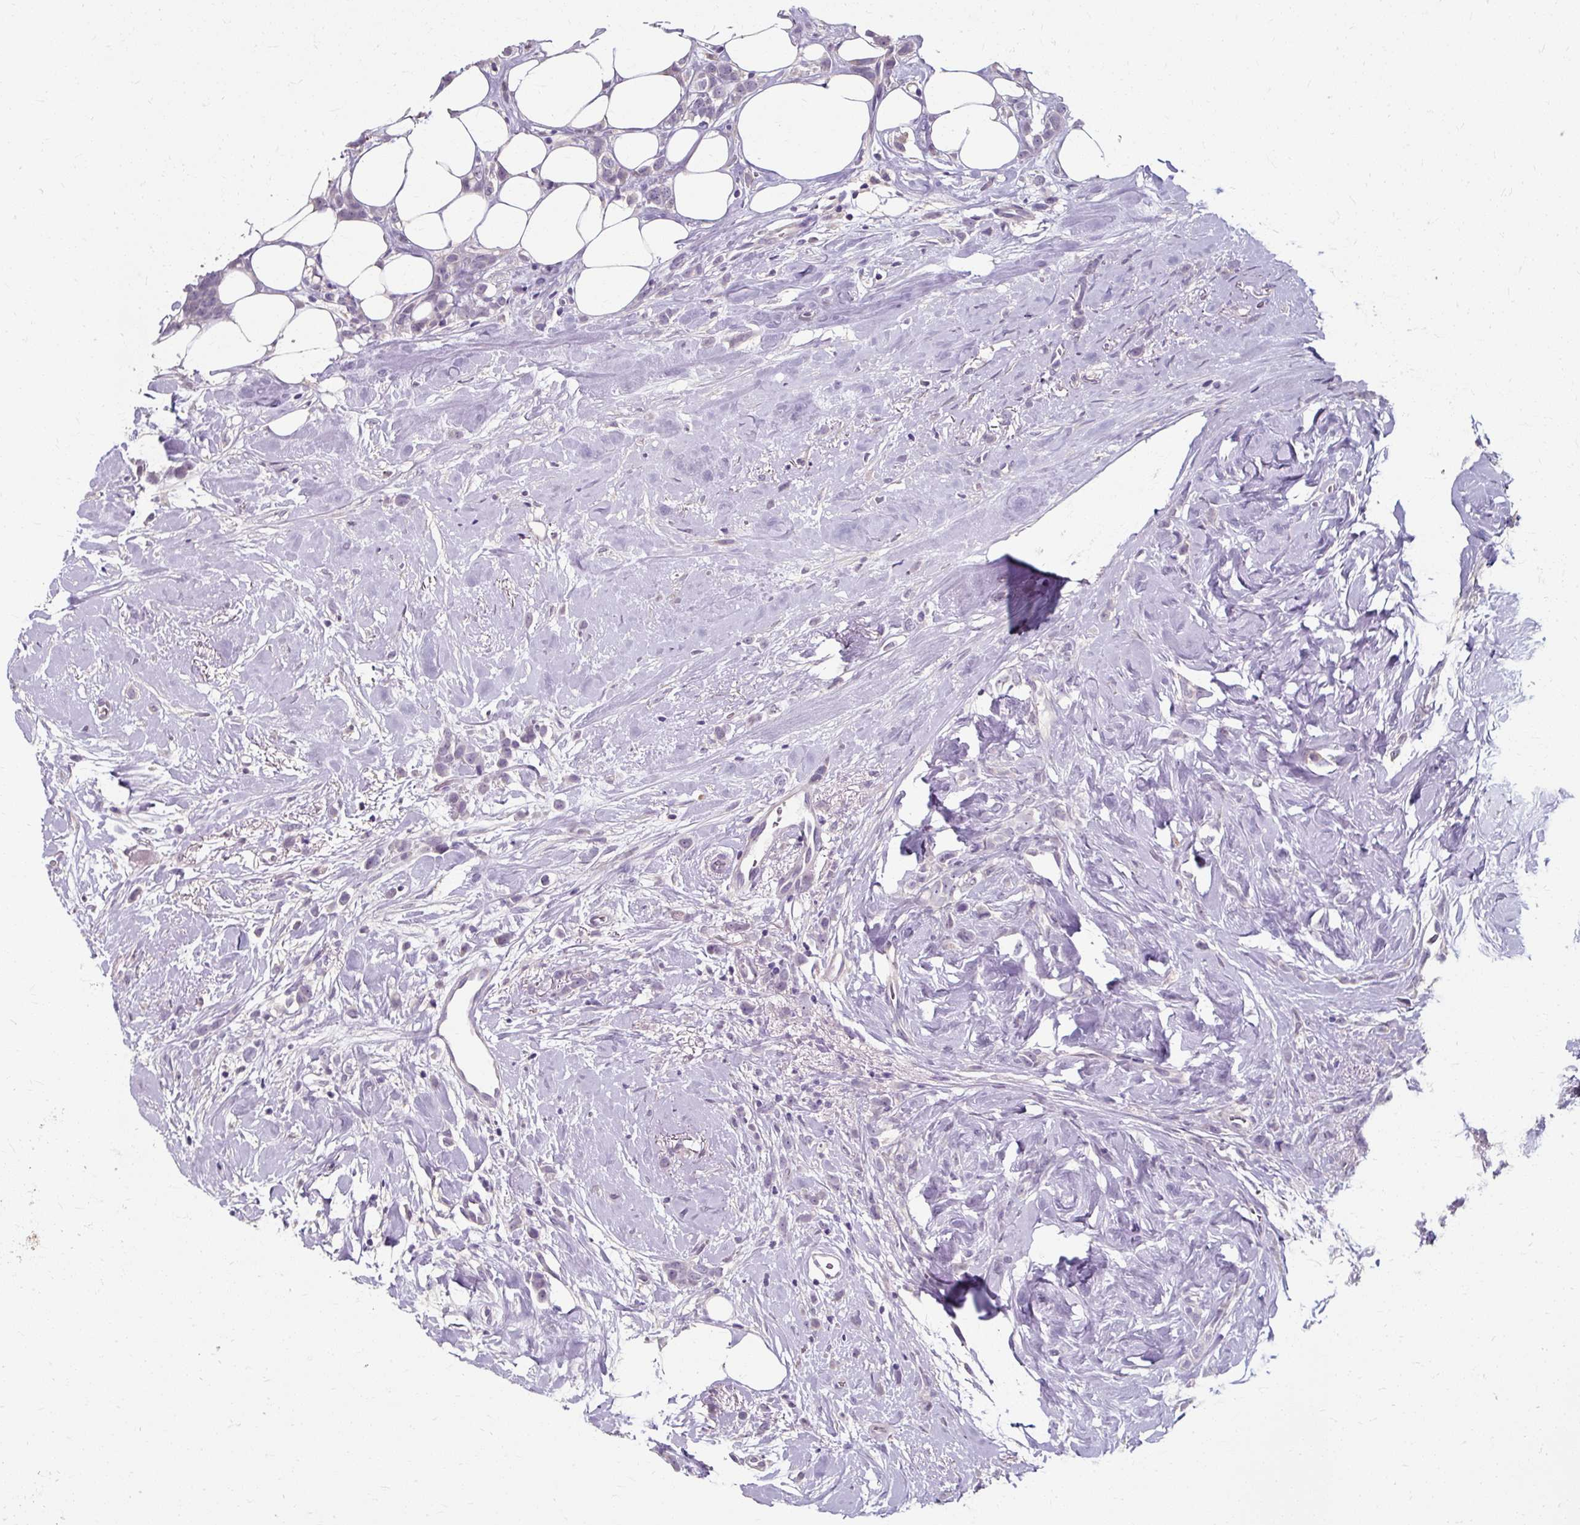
{"staining": {"intensity": "negative", "quantity": "none", "location": "none"}, "tissue": "breast cancer", "cell_type": "Tumor cells", "image_type": "cancer", "snomed": [{"axis": "morphology", "description": "Duct carcinoma"}, {"axis": "topography", "description": "Breast"}], "caption": "Breast cancer was stained to show a protein in brown. There is no significant positivity in tumor cells.", "gene": "KLHL24", "patient": {"sex": "female", "age": 80}}